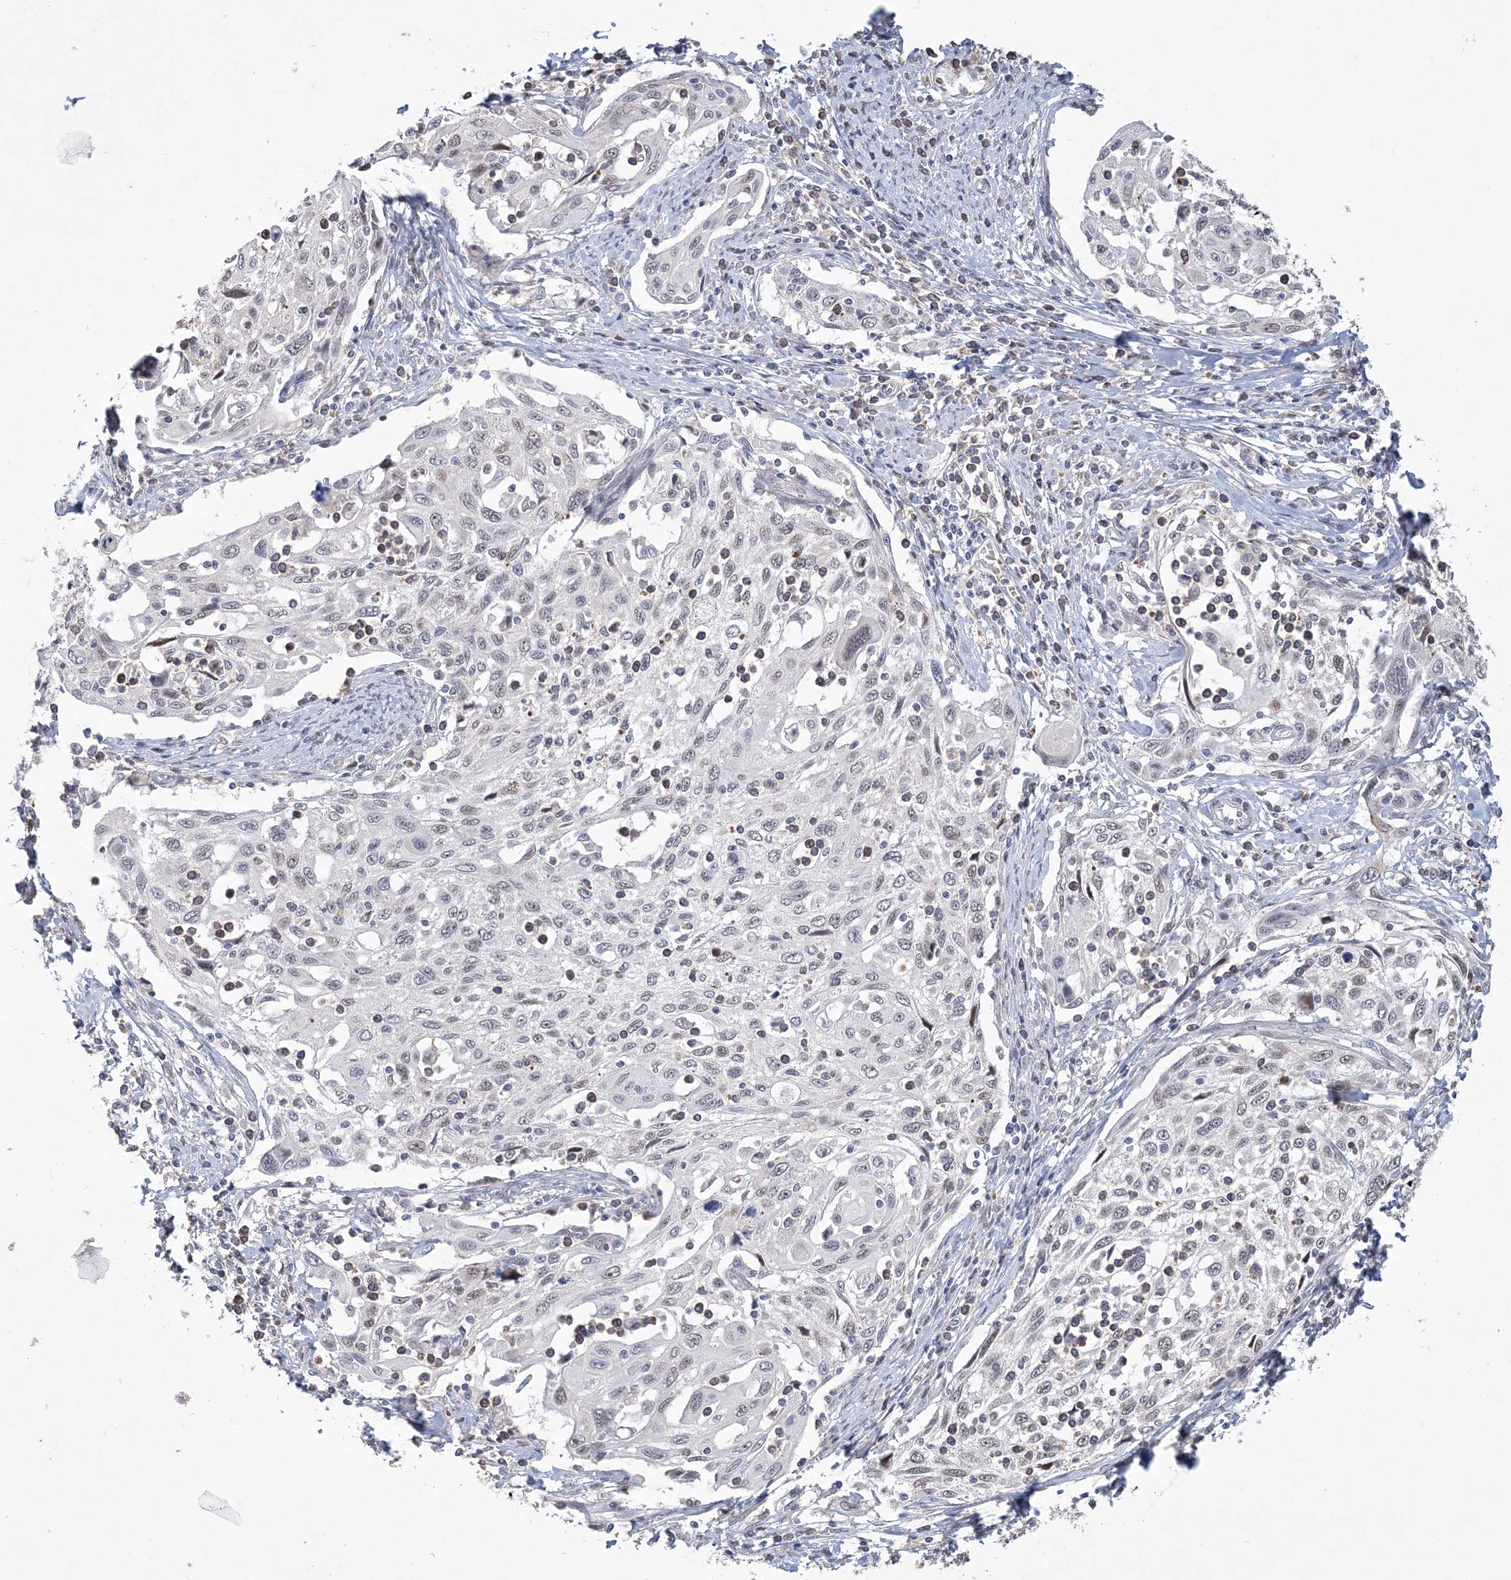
{"staining": {"intensity": "weak", "quantity": "<25%", "location": "nuclear"}, "tissue": "cervical cancer", "cell_type": "Tumor cells", "image_type": "cancer", "snomed": [{"axis": "morphology", "description": "Squamous cell carcinoma, NOS"}, {"axis": "topography", "description": "Cervix"}], "caption": "Immunohistochemical staining of human cervical cancer (squamous cell carcinoma) exhibits no significant positivity in tumor cells.", "gene": "TSPEAR", "patient": {"sex": "female", "age": 70}}